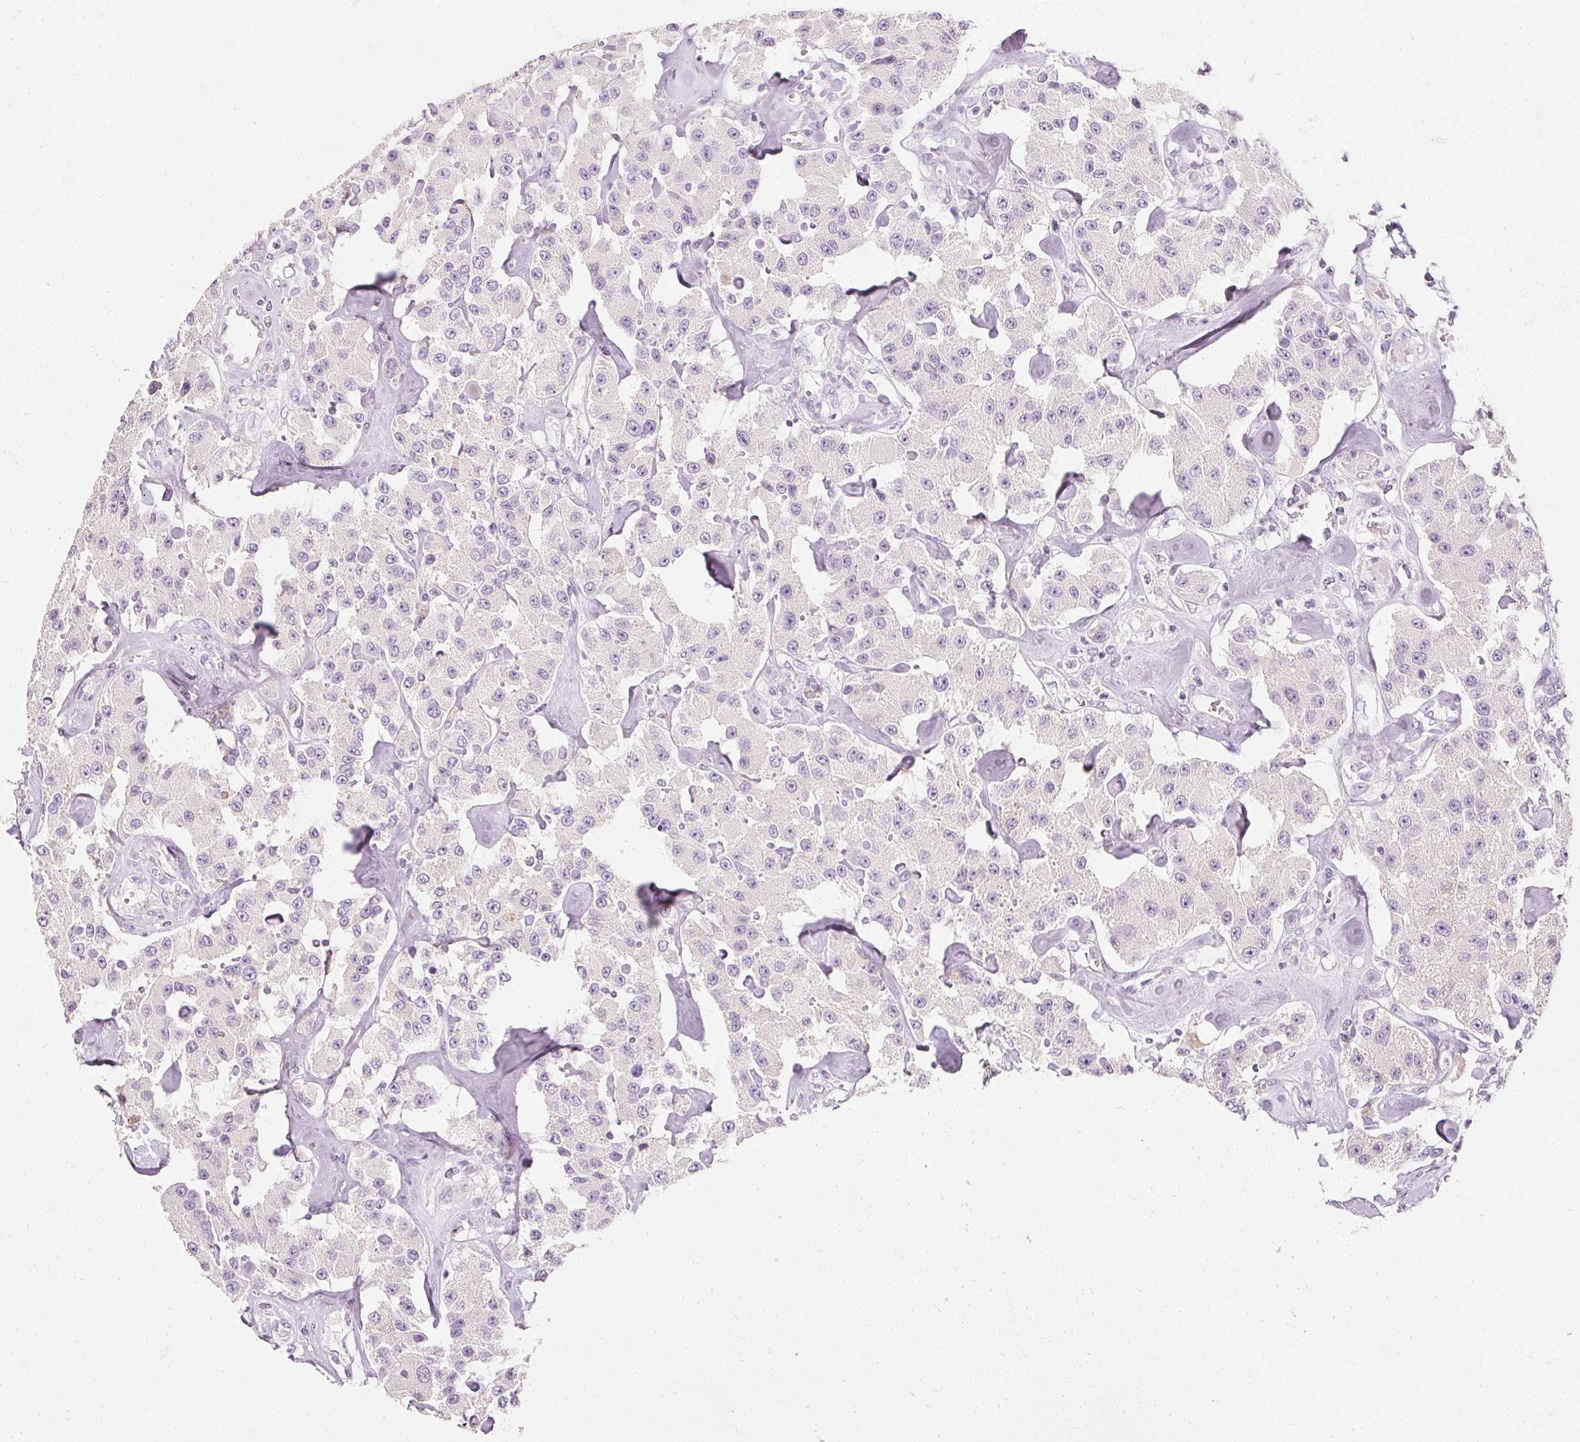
{"staining": {"intensity": "negative", "quantity": "none", "location": "none"}, "tissue": "carcinoid", "cell_type": "Tumor cells", "image_type": "cancer", "snomed": [{"axis": "morphology", "description": "Carcinoid, malignant, NOS"}, {"axis": "topography", "description": "Pancreas"}], "caption": "IHC of human carcinoid demonstrates no expression in tumor cells. (Brightfield microscopy of DAB (3,3'-diaminobenzidine) IHC at high magnification).", "gene": "ELAVL3", "patient": {"sex": "male", "age": 41}}